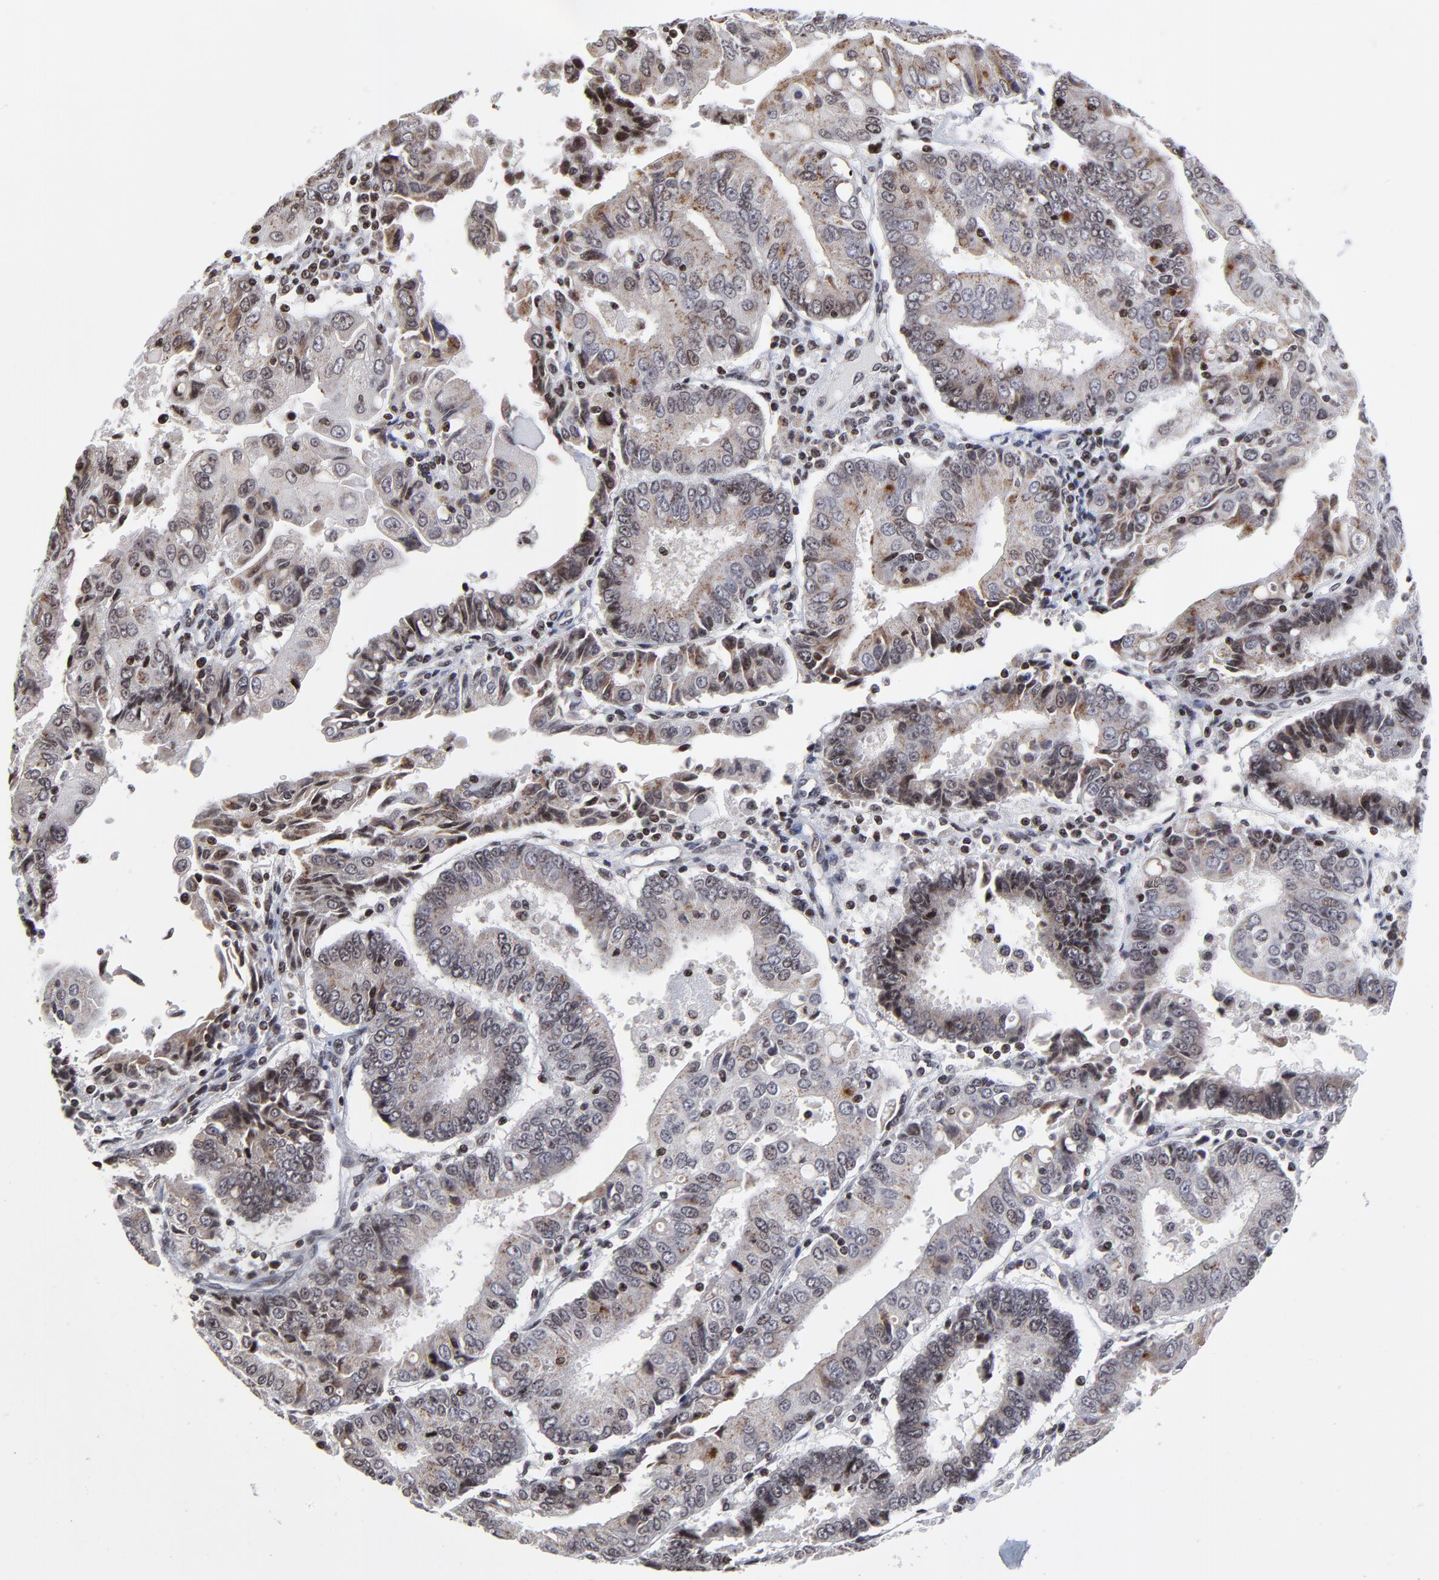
{"staining": {"intensity": "weak", "quantity": "25%-75%", "location": "cytoplasmic/membranous"}, "tissue": "endometrial cancer", "cell_type": "Tumor cells", "image_type": "cancer", "snomed": [{"axis": "morphology", "description": "Adenocarcinoma, NOS"}, {"axis": "topography", "description": "Endometrium"}], "caption": "Human endometrial cancer (adenocarcinoma) stained with a brown dye displays weak cytoplasmic/membranous positive positivity in approximately 25%-75% of tumor cells.", "gene": "ZNF777", "patient": {"sex": "female", "age": 75}}